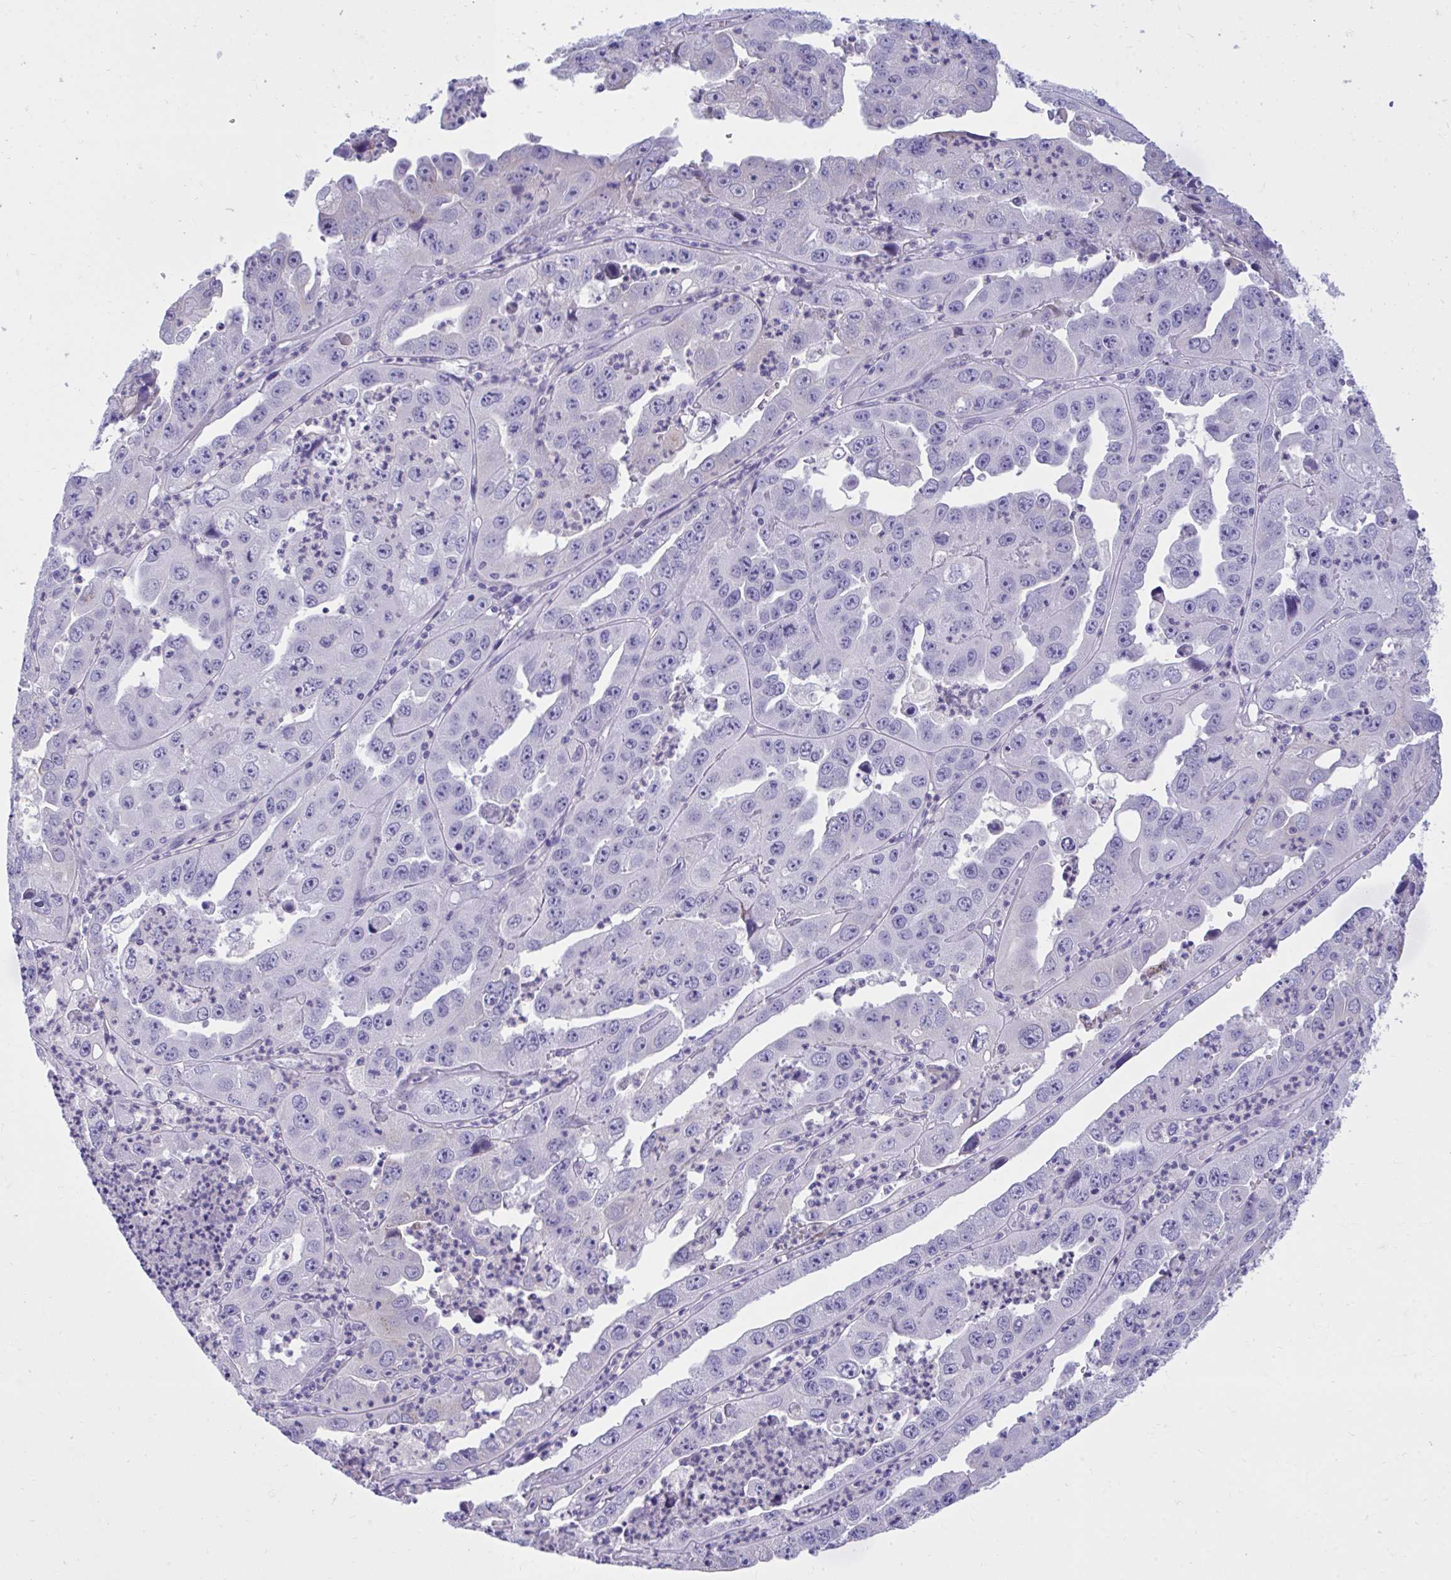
{"staining": {"intensity": "negative", "quantity": "none", "location": "none"}, "tissue": "endometrial cancer", "cell_type": "Tumor cells", "image_type": "cancer", "snomed": [{"axis": "morphology", "description": "Adenocarcinoma, NOS"}, {"axis": "topography", "description": "Uterus"}], "caption": "Endometrial cancer was stained to show a protein in brown. There is no significant staining in tumor cells.", "gene": "PLEKHH1", "patient": {"sex": "female", "age": 62}}